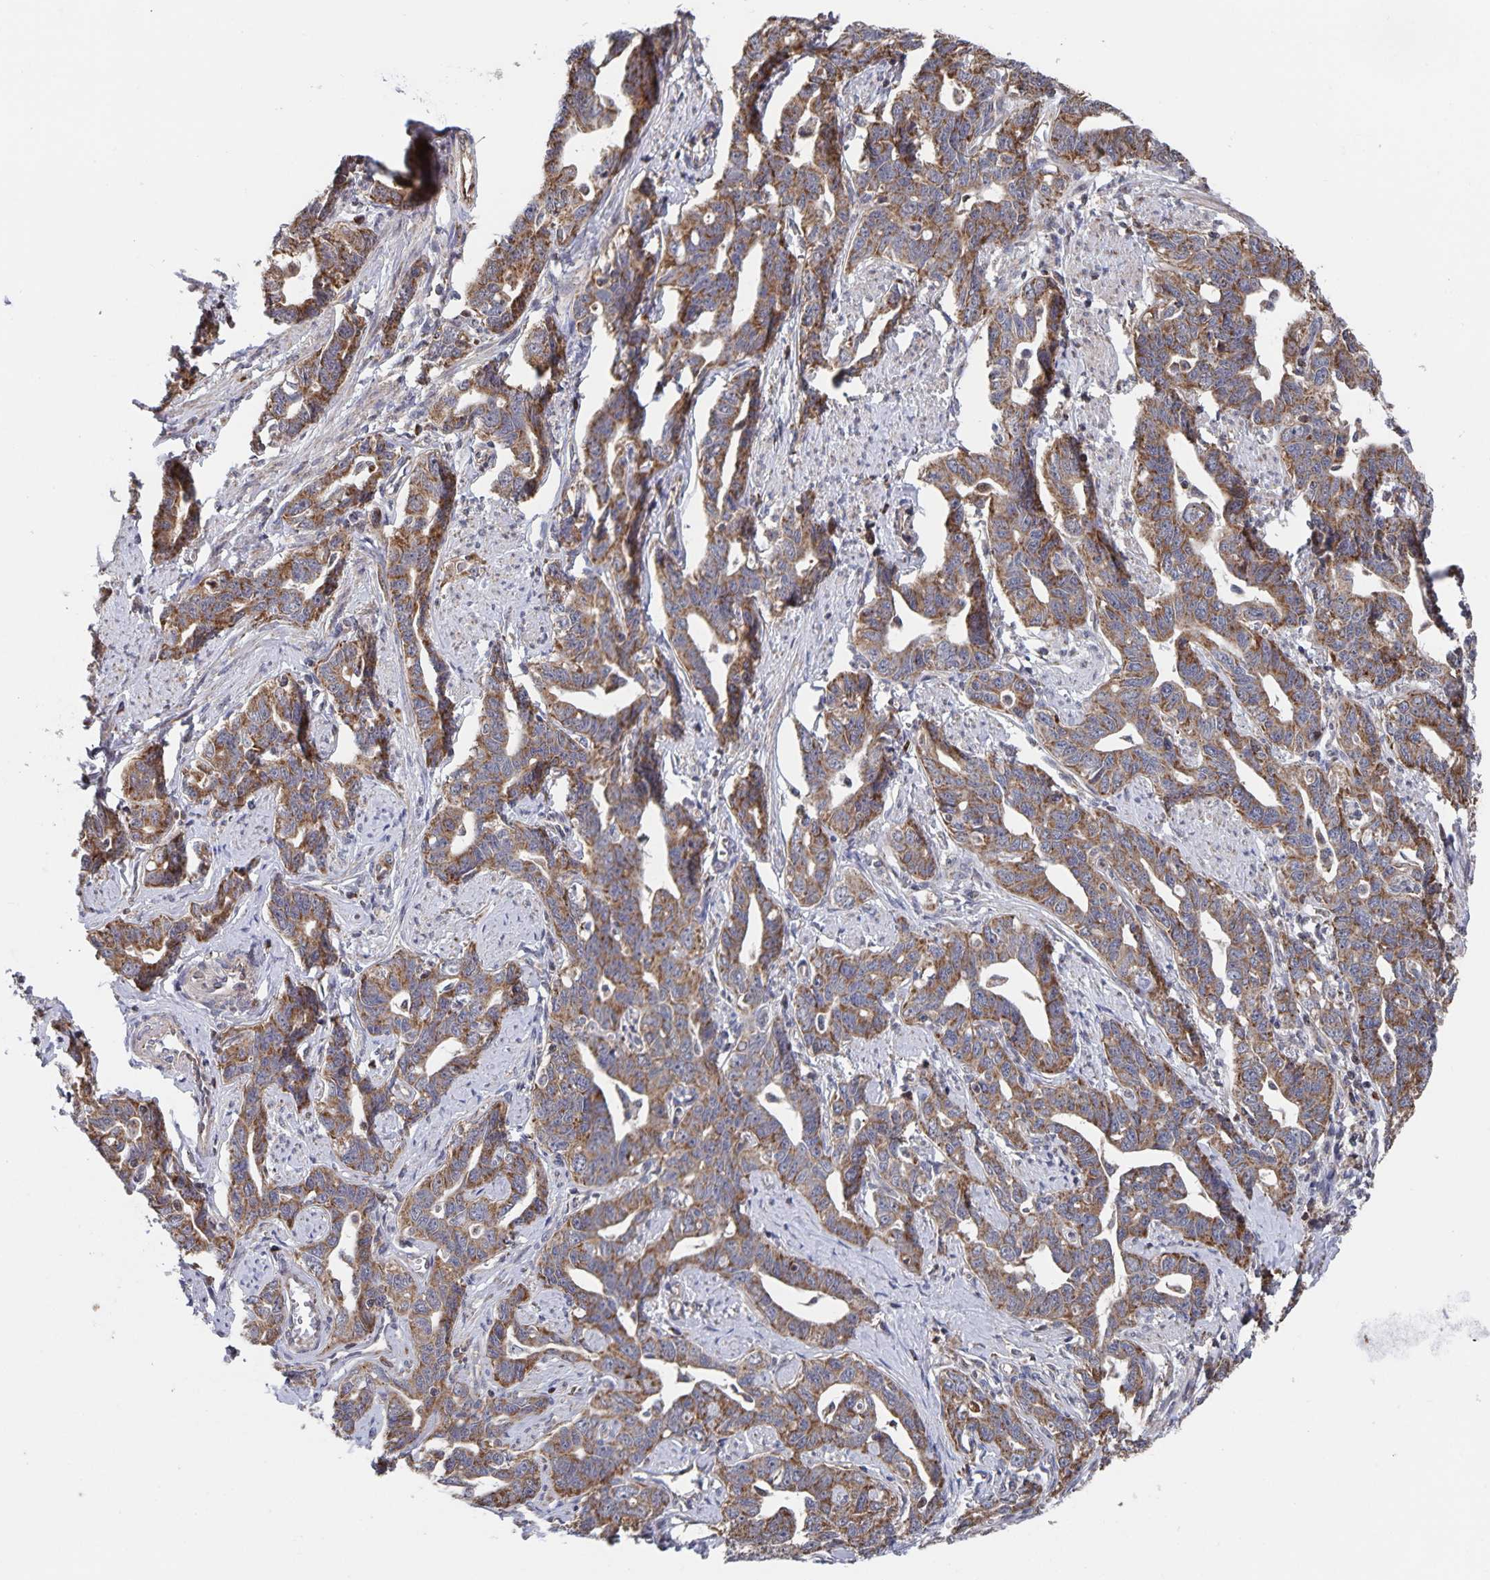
{"staining": {"intensity": "moderate", "quantity": ">75%", "location": "cytoplasmic/membranous"}, "tissue": "ovarian cancer", "cell_type": "Tumor cells", "image_type": "cancer", "snomed": [{"axis": "morphology", "description": "Cystadenocarcinoma, serous, NOS"}, {"axis": "topography", "description": "Ovary"}], "caption": "Immunohistochemistry (IHC) of human ovarian cancer demonstrates medium levels of moderate cytoplasmic/membranous expression in approximately >75% of tumor cells.", "gene": "ACACA", "patient": {"sex": "female", "age": 69}}